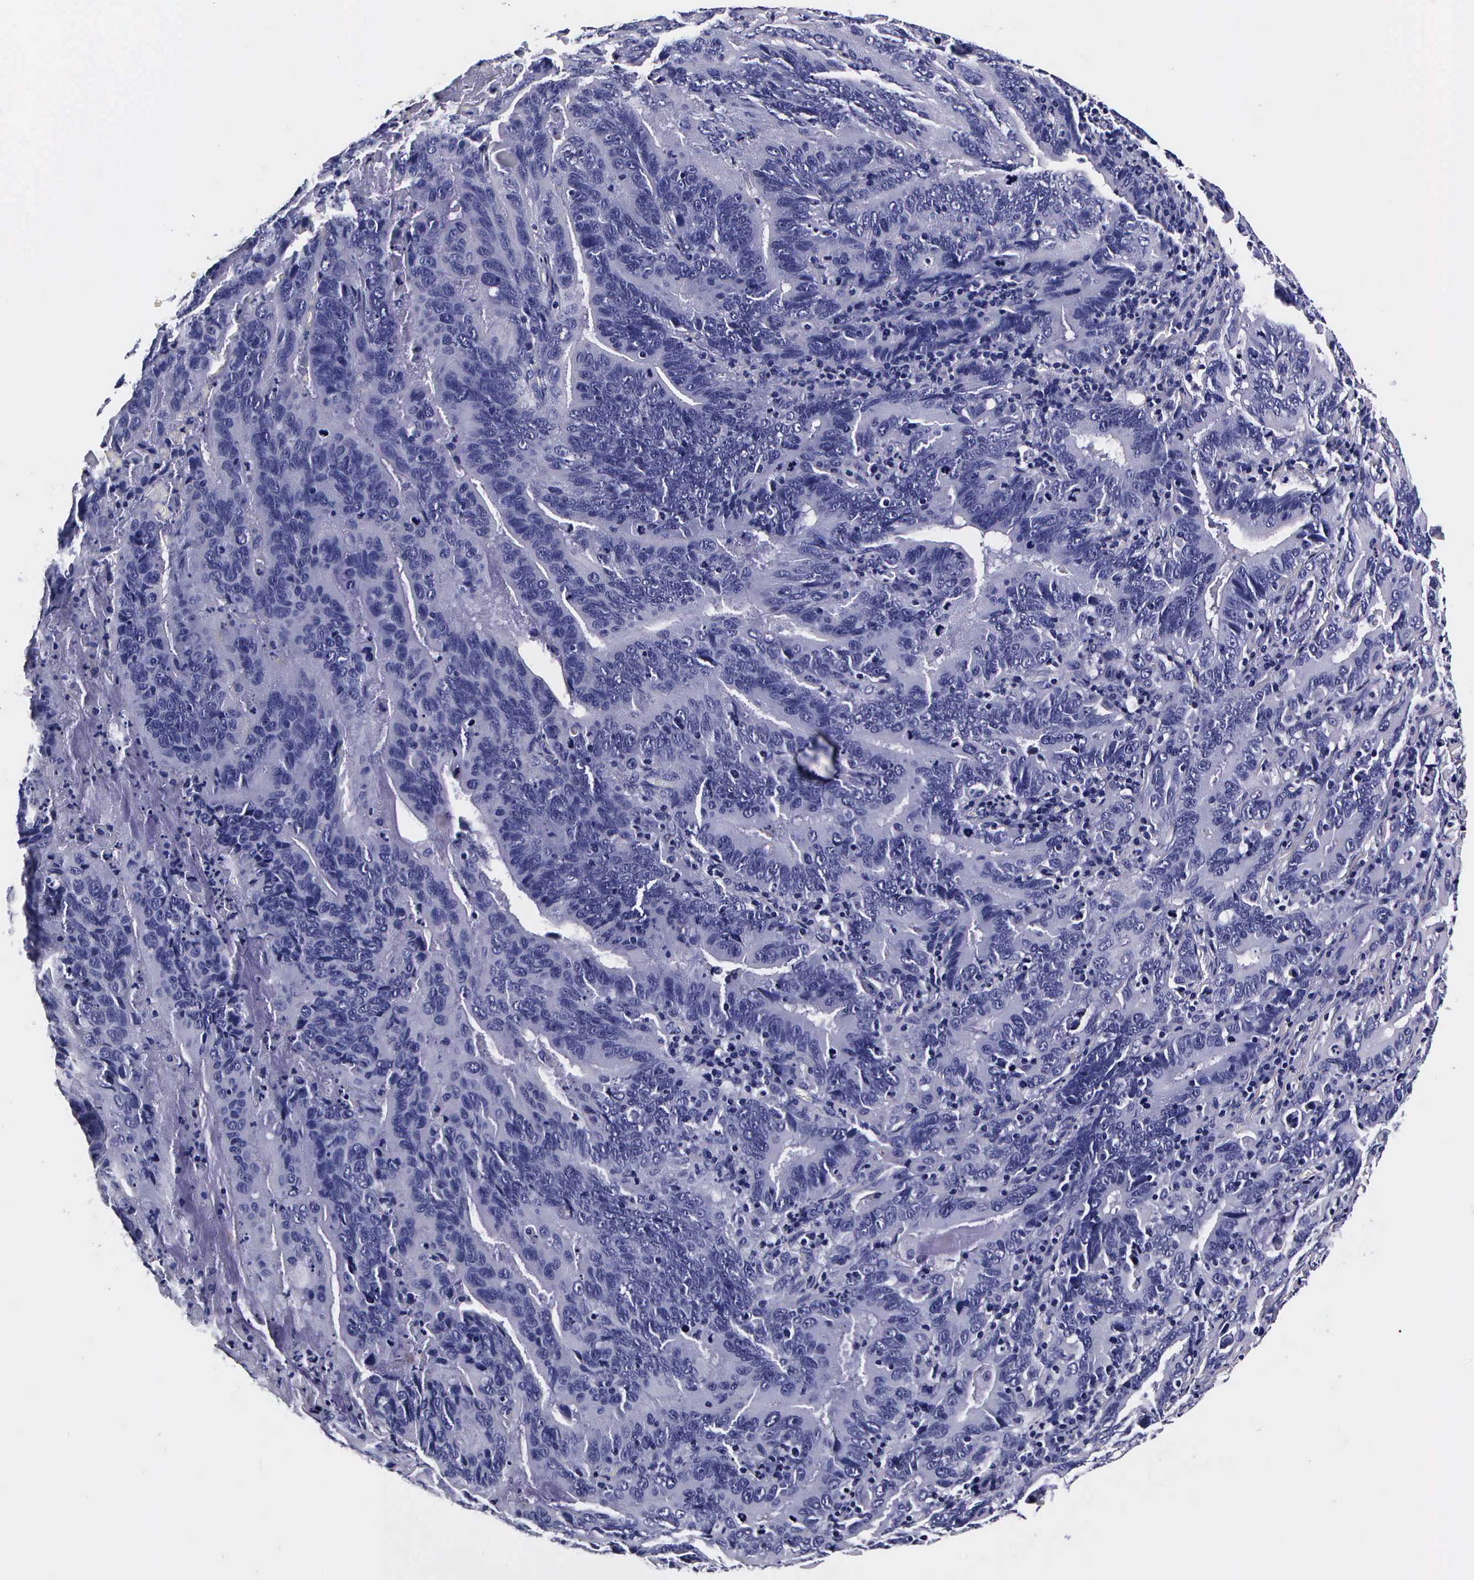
{"staining": {"intensity": "negative", "quantity": "none", "location": "none"}, "tissue": "stomach cancer", "cell_type": "Tumor cells", "image_type": "cancer", "snomed": [{"axis": "morphology", "description": "Adenocarcinoma, NOS"}, {"axis": "topography", "description": "Stomach, upper"}], "caption": "A histopathology image of stomach cancer (adenocarcinoma) stained for a protein reveals no brown staining in tumor cells.", "gene": "IAPP", "patient": {"sex": "male", "age": 63}}